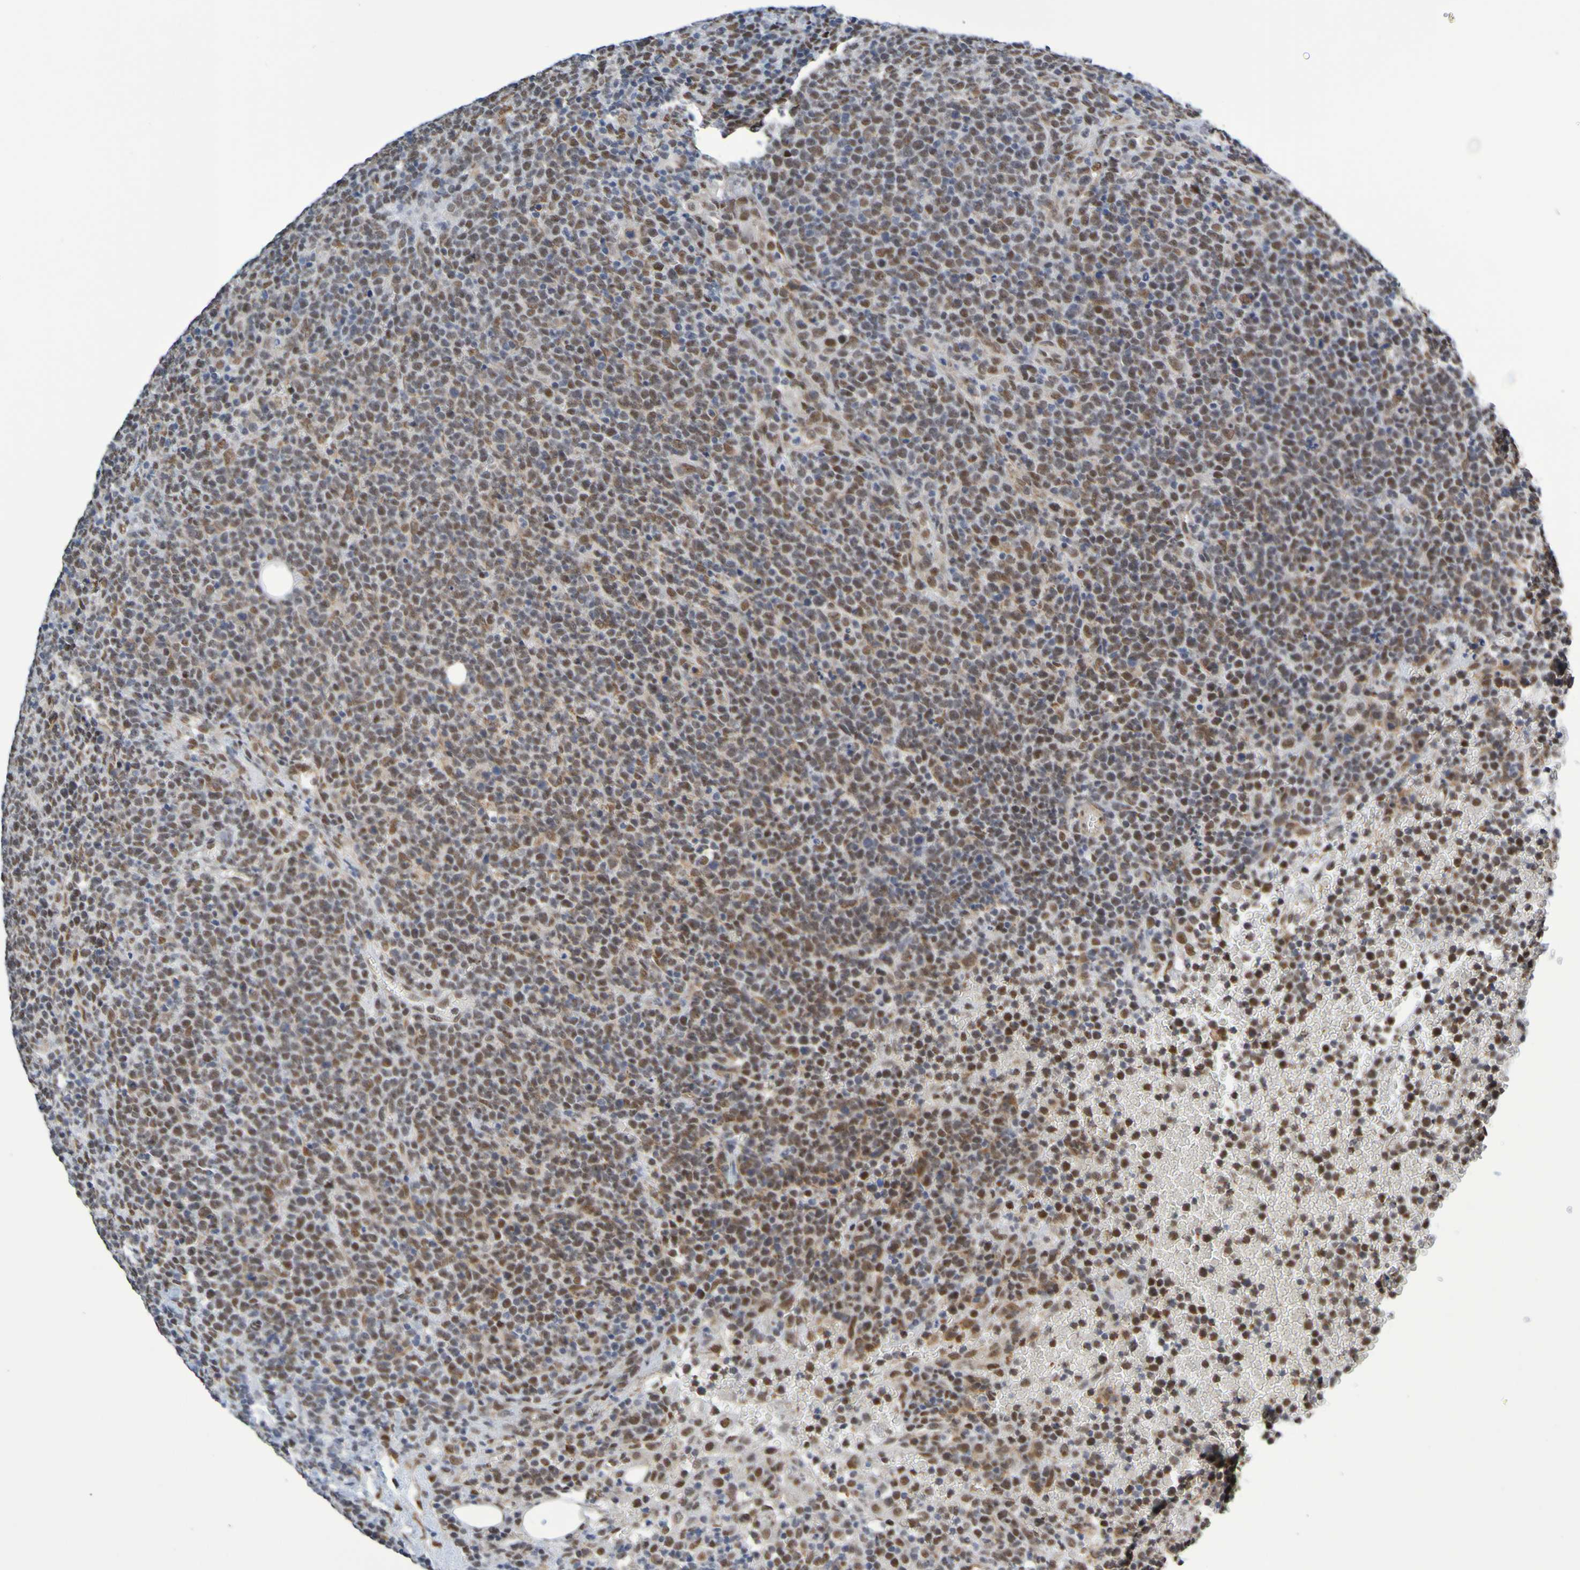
{"staining": {"intensity": "moderate", "quantity": ">75%", "location": "nuclear"}, "tissue": "lymphoma", "cell_type": "Tumor cells", "image_type": "cancer", "snomed": [{"axis": "morphology", "description": "Malignant lymphoma, non-Hodgkin's type, High grade"}, {"axis": "topography", "description": "Lymph node"}], "caption": "High-grade malignant lymphoma, non-Hodgkin's type stained with a brown dye displays moderate nuclear positive positivity in about >75% of tumor cells.", "gene": "HDAC2", "patient": {"sex": "male", "age": 61}}